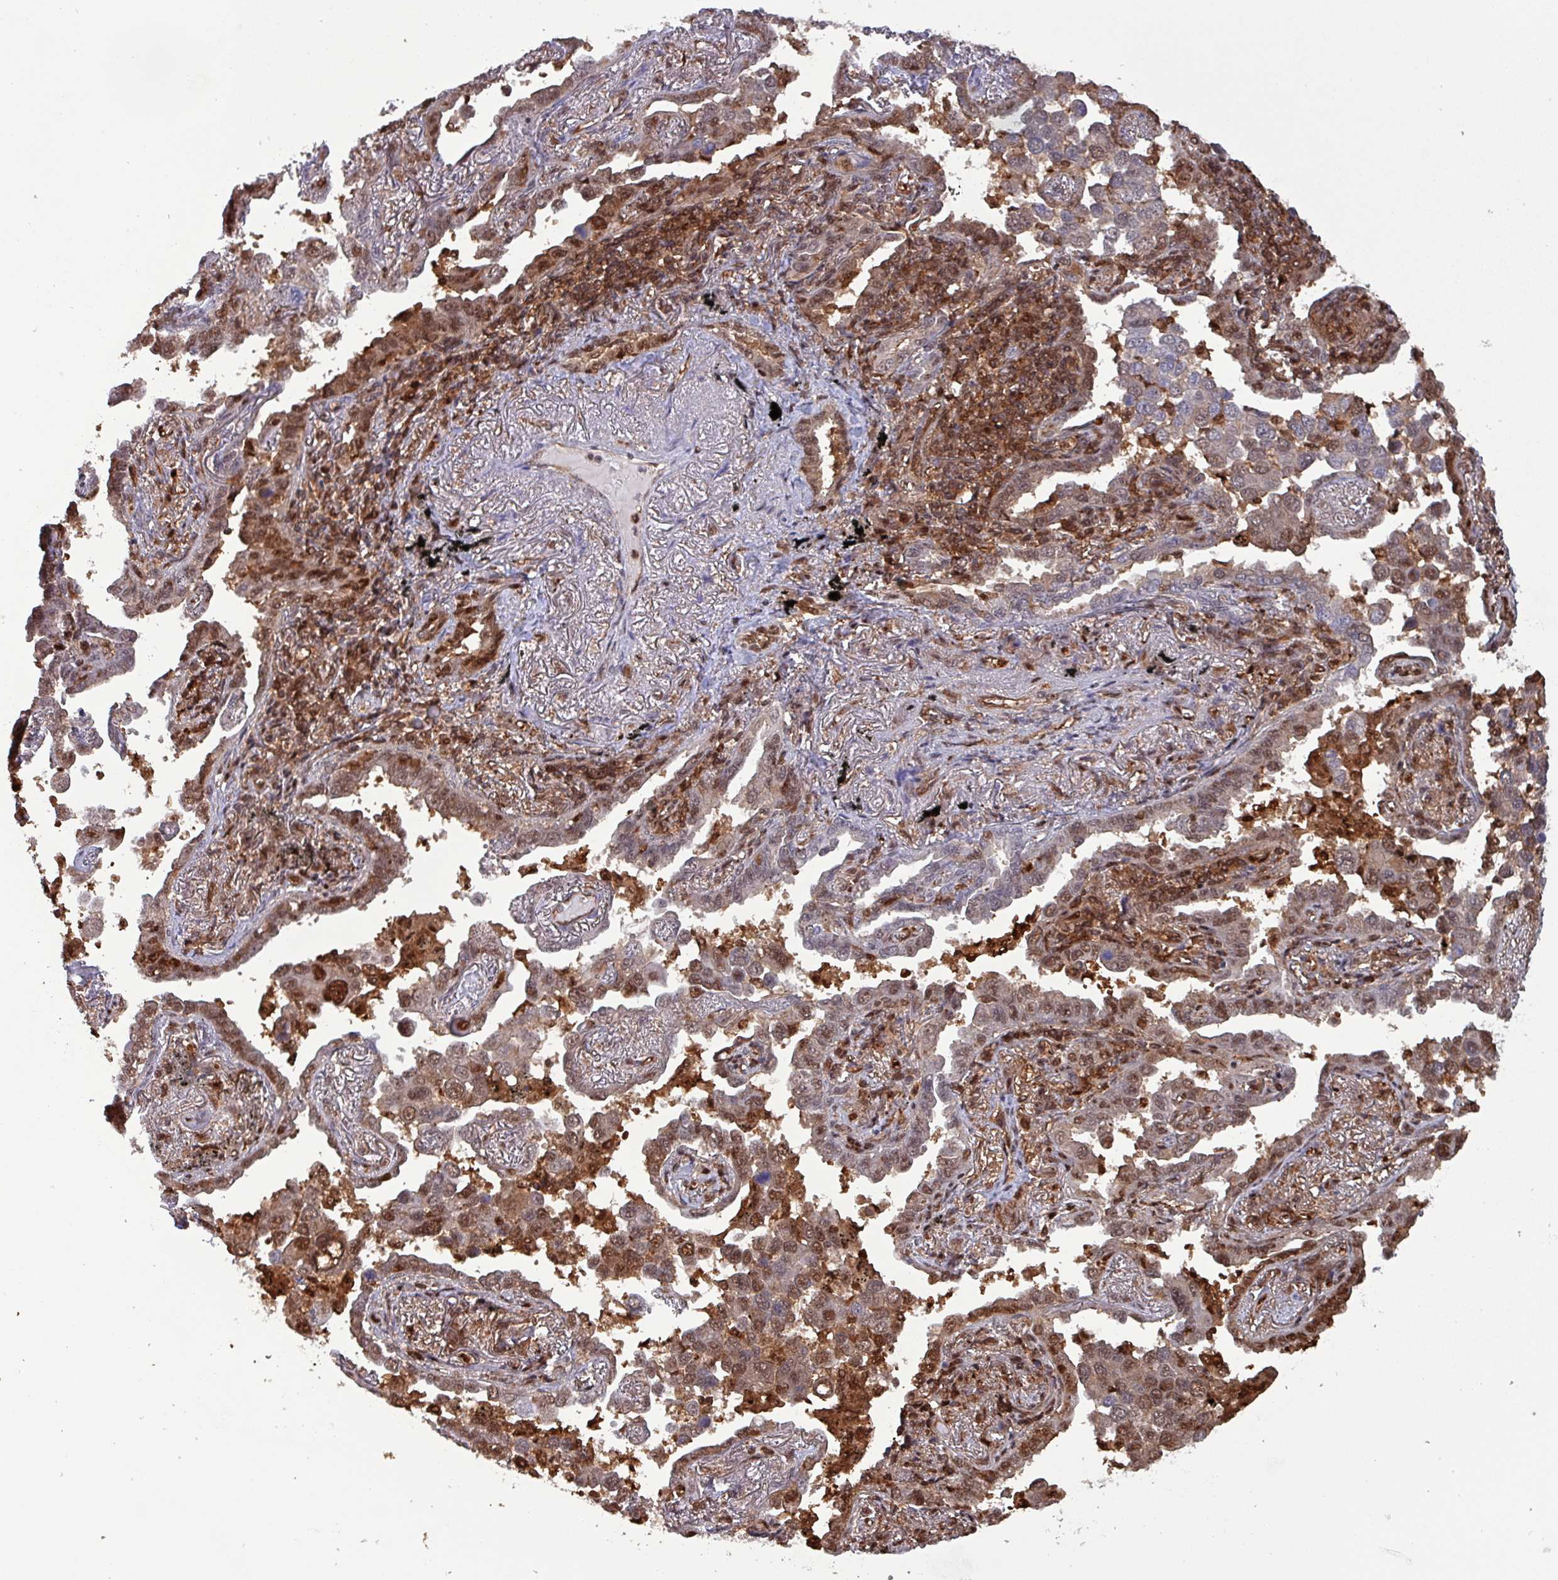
{"staining": {"intensity": "moderate", "quantity": ">75%", "location": "cytoplasmic/membranous,nuclear"}, "tissue": "lung cancer", "cell_type": "Tumor cells", "image_type": "cancer", "snomed": [{"axis": "morphology", "description": "Adenocarcinoma, NOS"}, {"axis": "topography", "description": "Lung"}], "caption": "There is medium levels of moderate cytoplasmic/membranous and nuclear expression in tumor cells of adenocarcinoma (lung), as demonstrated by immunohistochemical staining (brown color).", "gene": "PSMB8", "patient": {"sex": "male", "age": 67}}